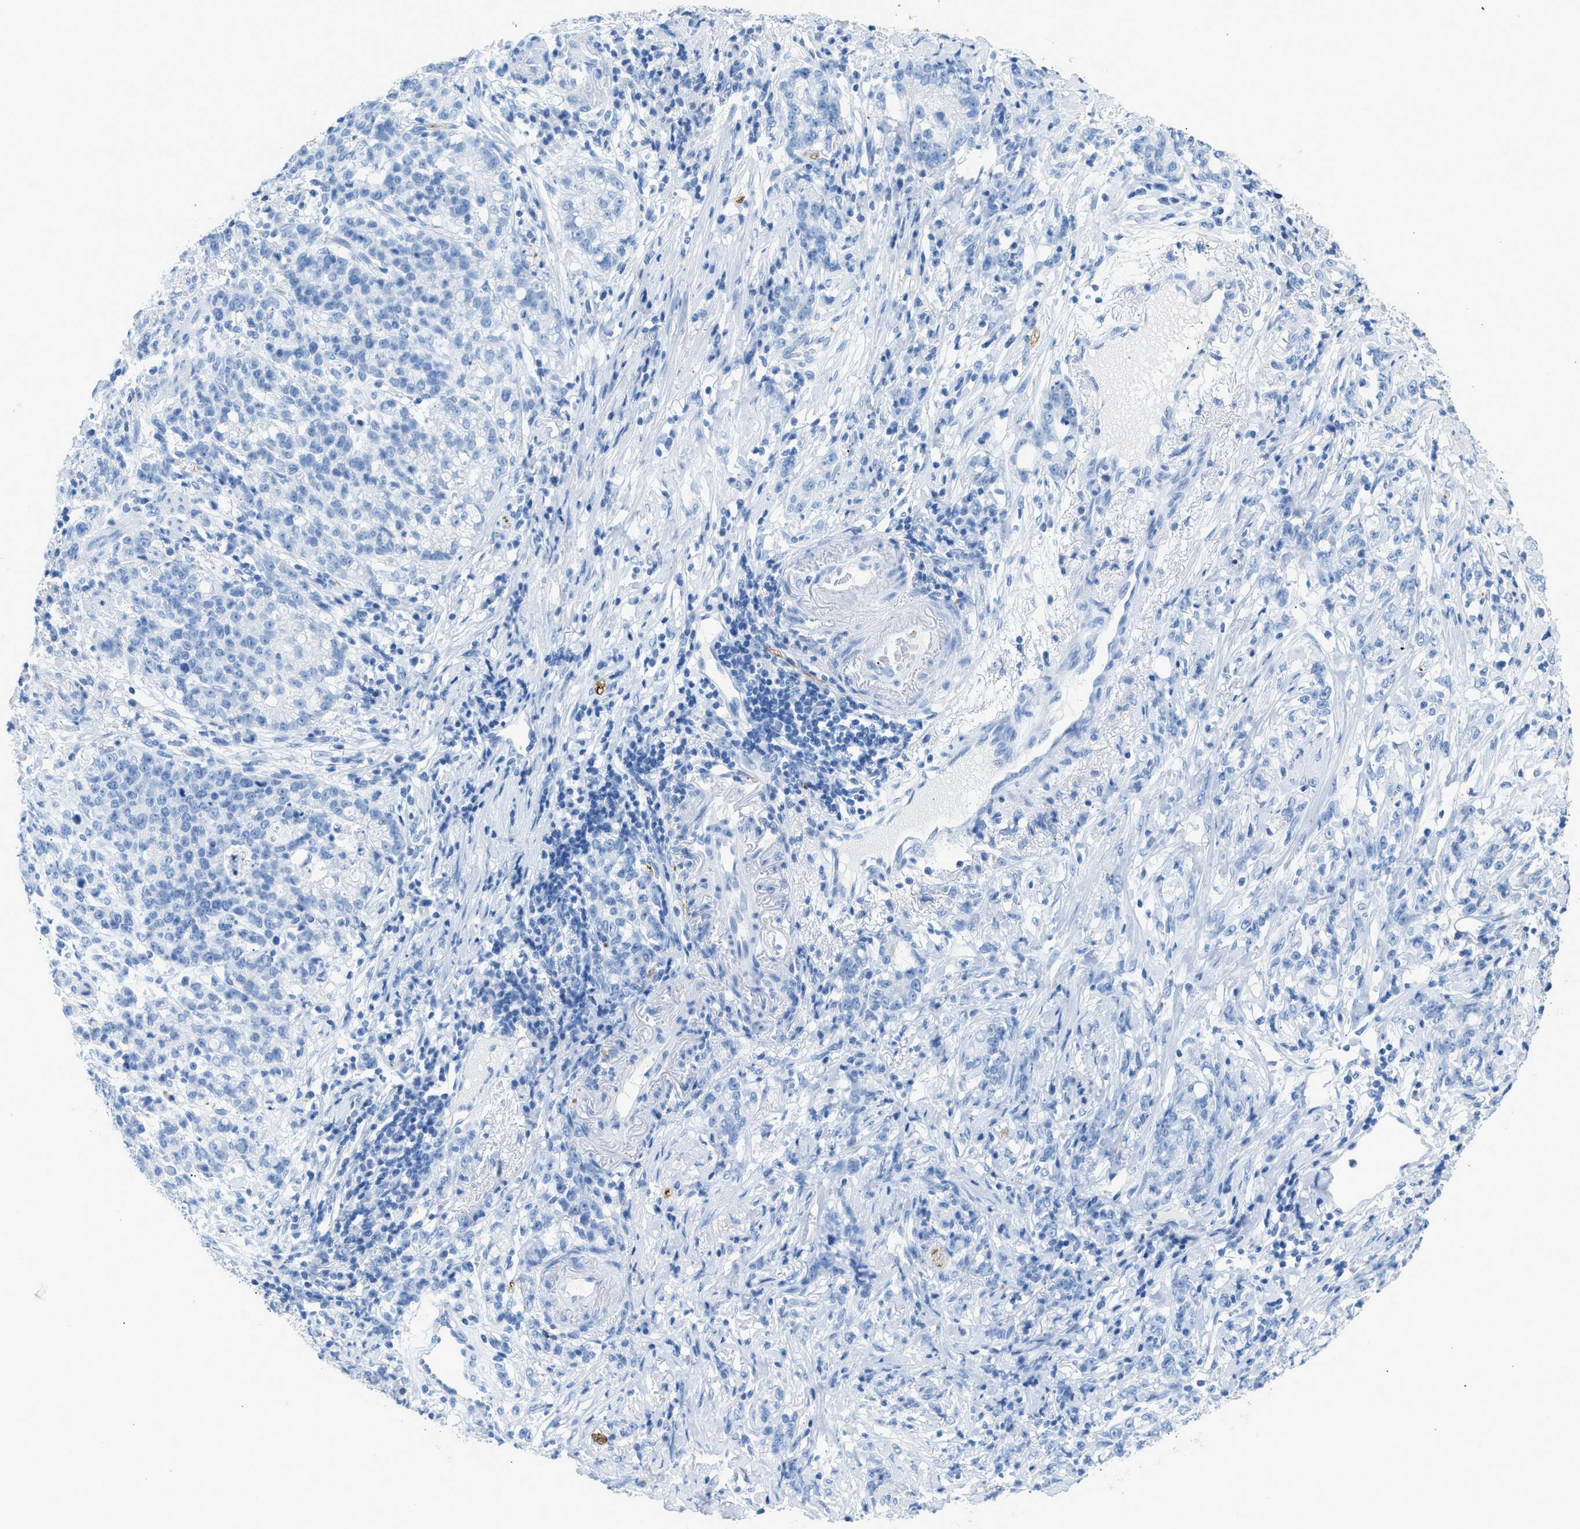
{"staining": {"intensity": "negative", "quantity": "none", "location": "none"}, "tissue": "stomach cancer", "cell_type": "Tumor cells", "image_type": "cancer", "snomed": [{"axis": "morphology", "description": "Adenocarcinoma, NOS"}, {"axis": "topography", "description": "Stomach, lower"}], "caption": "The image demonstrates no significant expression in tumor cells of stomach adenocarcinoma.", "gene": "FAIM2", "patient": {"sex": "male", "age": 88}}